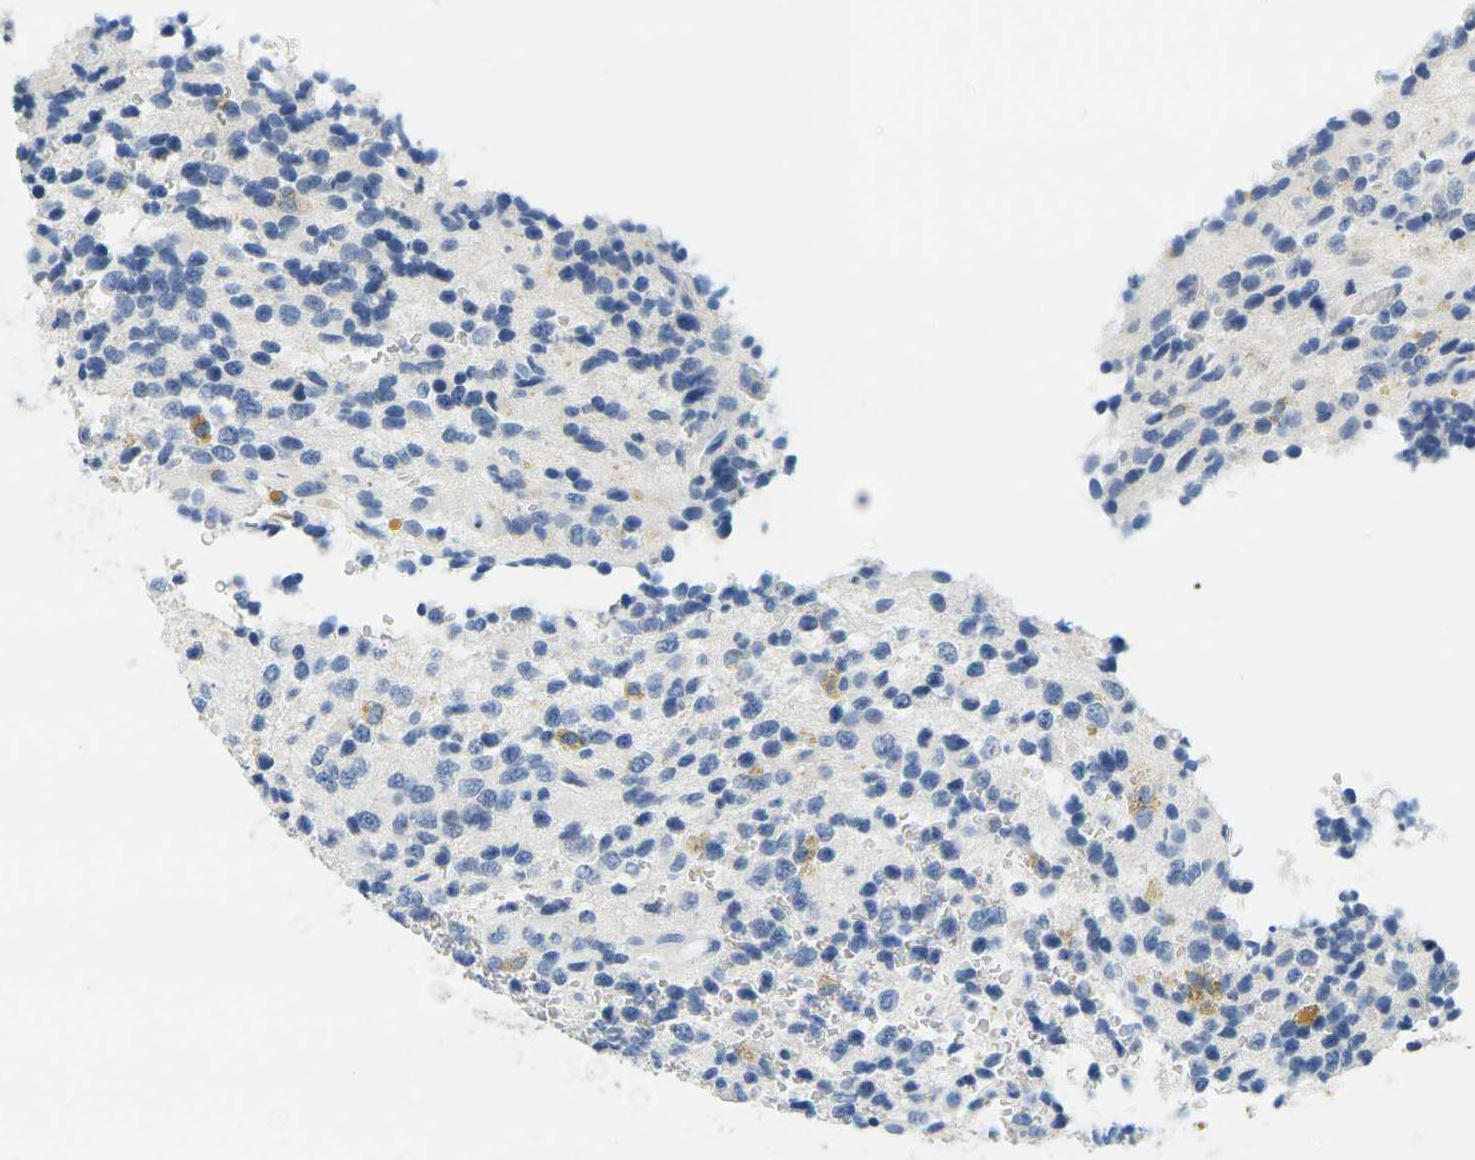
{"staining": {"intensity": "negative", "quantity": "none", "location": "none"}, "tissue": "glioma", "cell_type": "Tumor cells", "image_type": "cancer", "snomed": [{"axis": "morphology", "description": "Glioma, malignant, High grade"}, {"axis": "topography", "description": "pancreas cauda"}], "caption": "This is a photomicrograph of immunohistochemistry (IHC) staining of glioma, which shows no expression in tumor cells.", "gene": "FAM3D", "patient": {"sex": "male", "age": 60}}